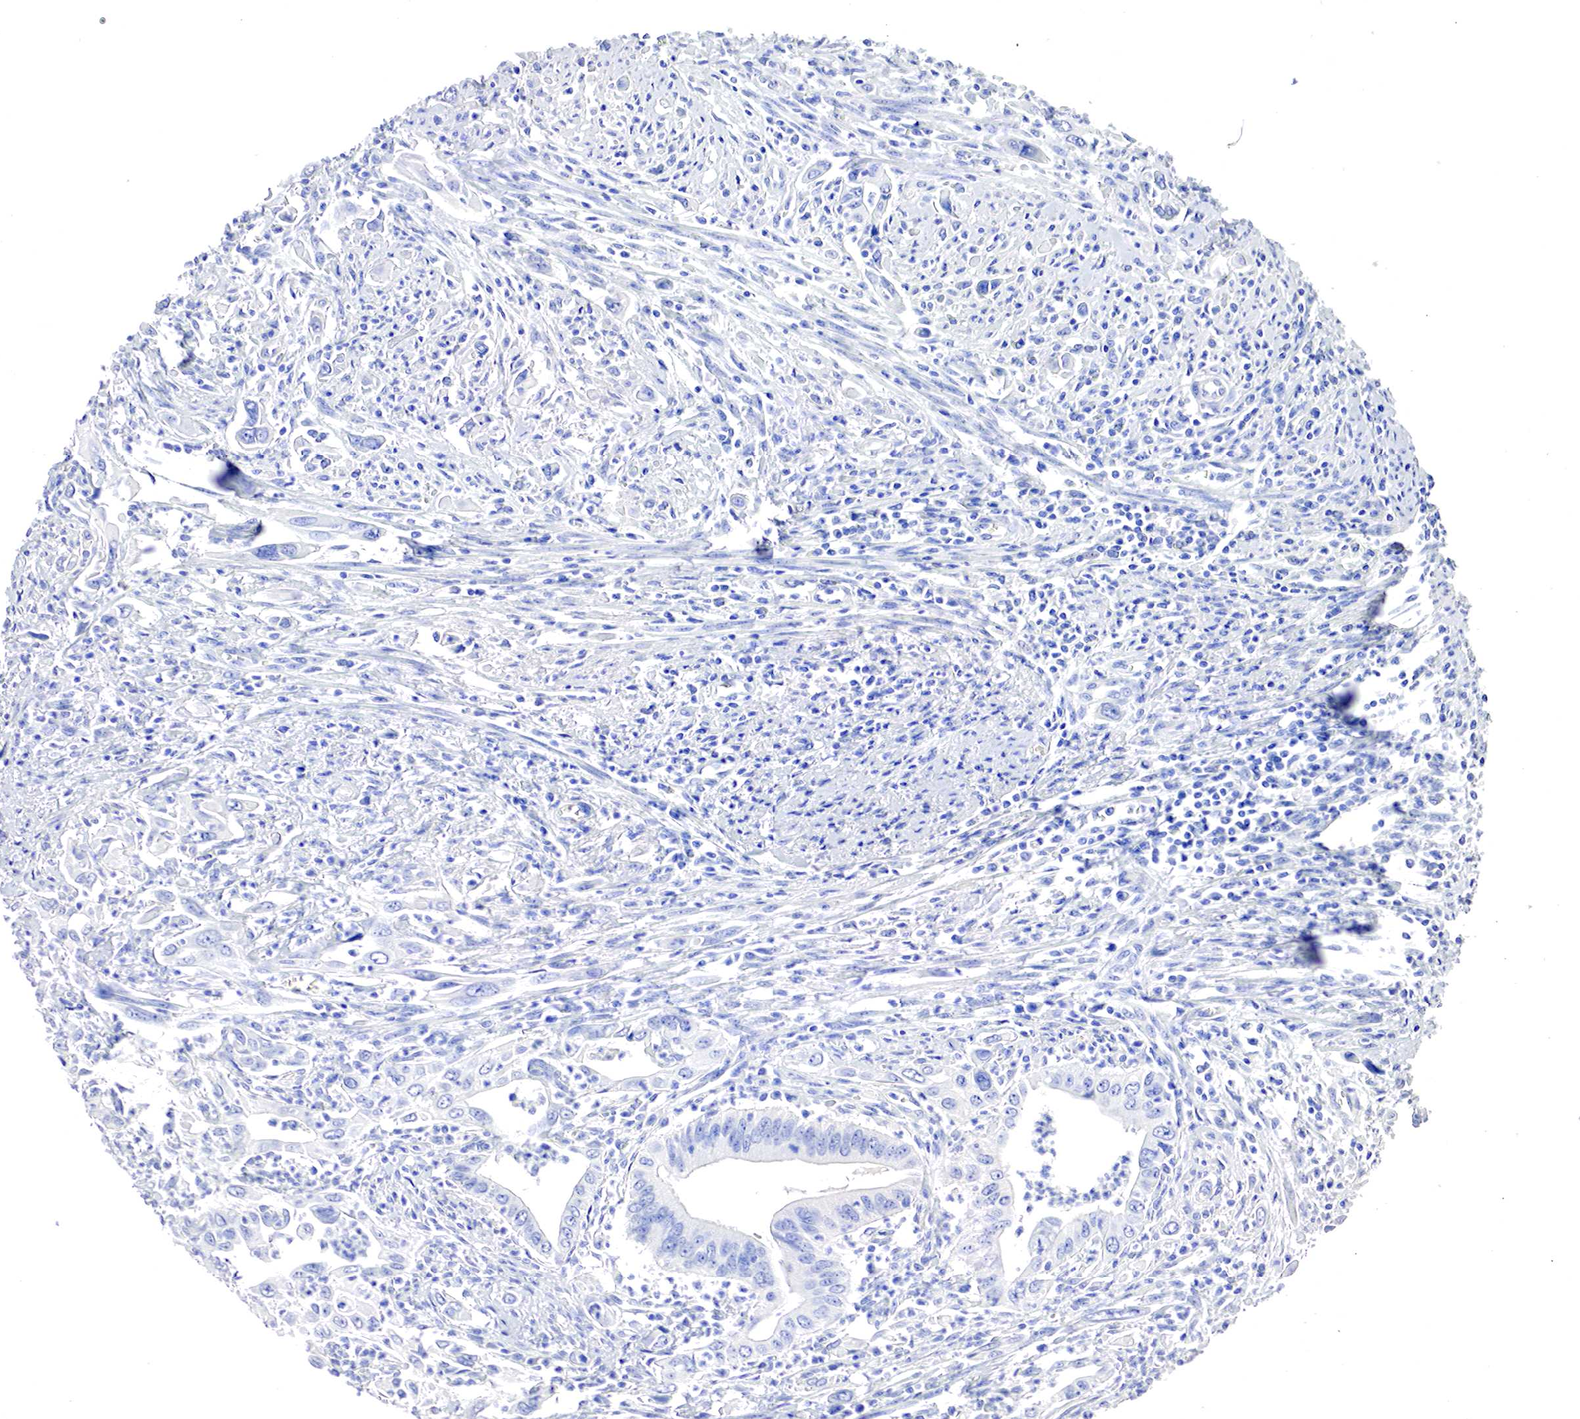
{"staining": {"intensity": "negative", "quantity": "none", "location": "none"}, "tissue": "cervical cancer", "cell_type": "Tumor cells", "image_type": "cancer", "snomed": [{"axis": "morphology", "description": "Normal tissue, NOS"}, {"axis": "morphology", "description": "Adenocarcinoma, NOS"}, {"axis": "topography", "description": "Cervix"}], "caption": "High power microscopy photomicrograph of an immunohistochemistry image of adenocarcinoma (cervical), revealing no significant expression in tumor cells.", "gene": "OTC", "patient": {"sex": "female", "age": 34}}